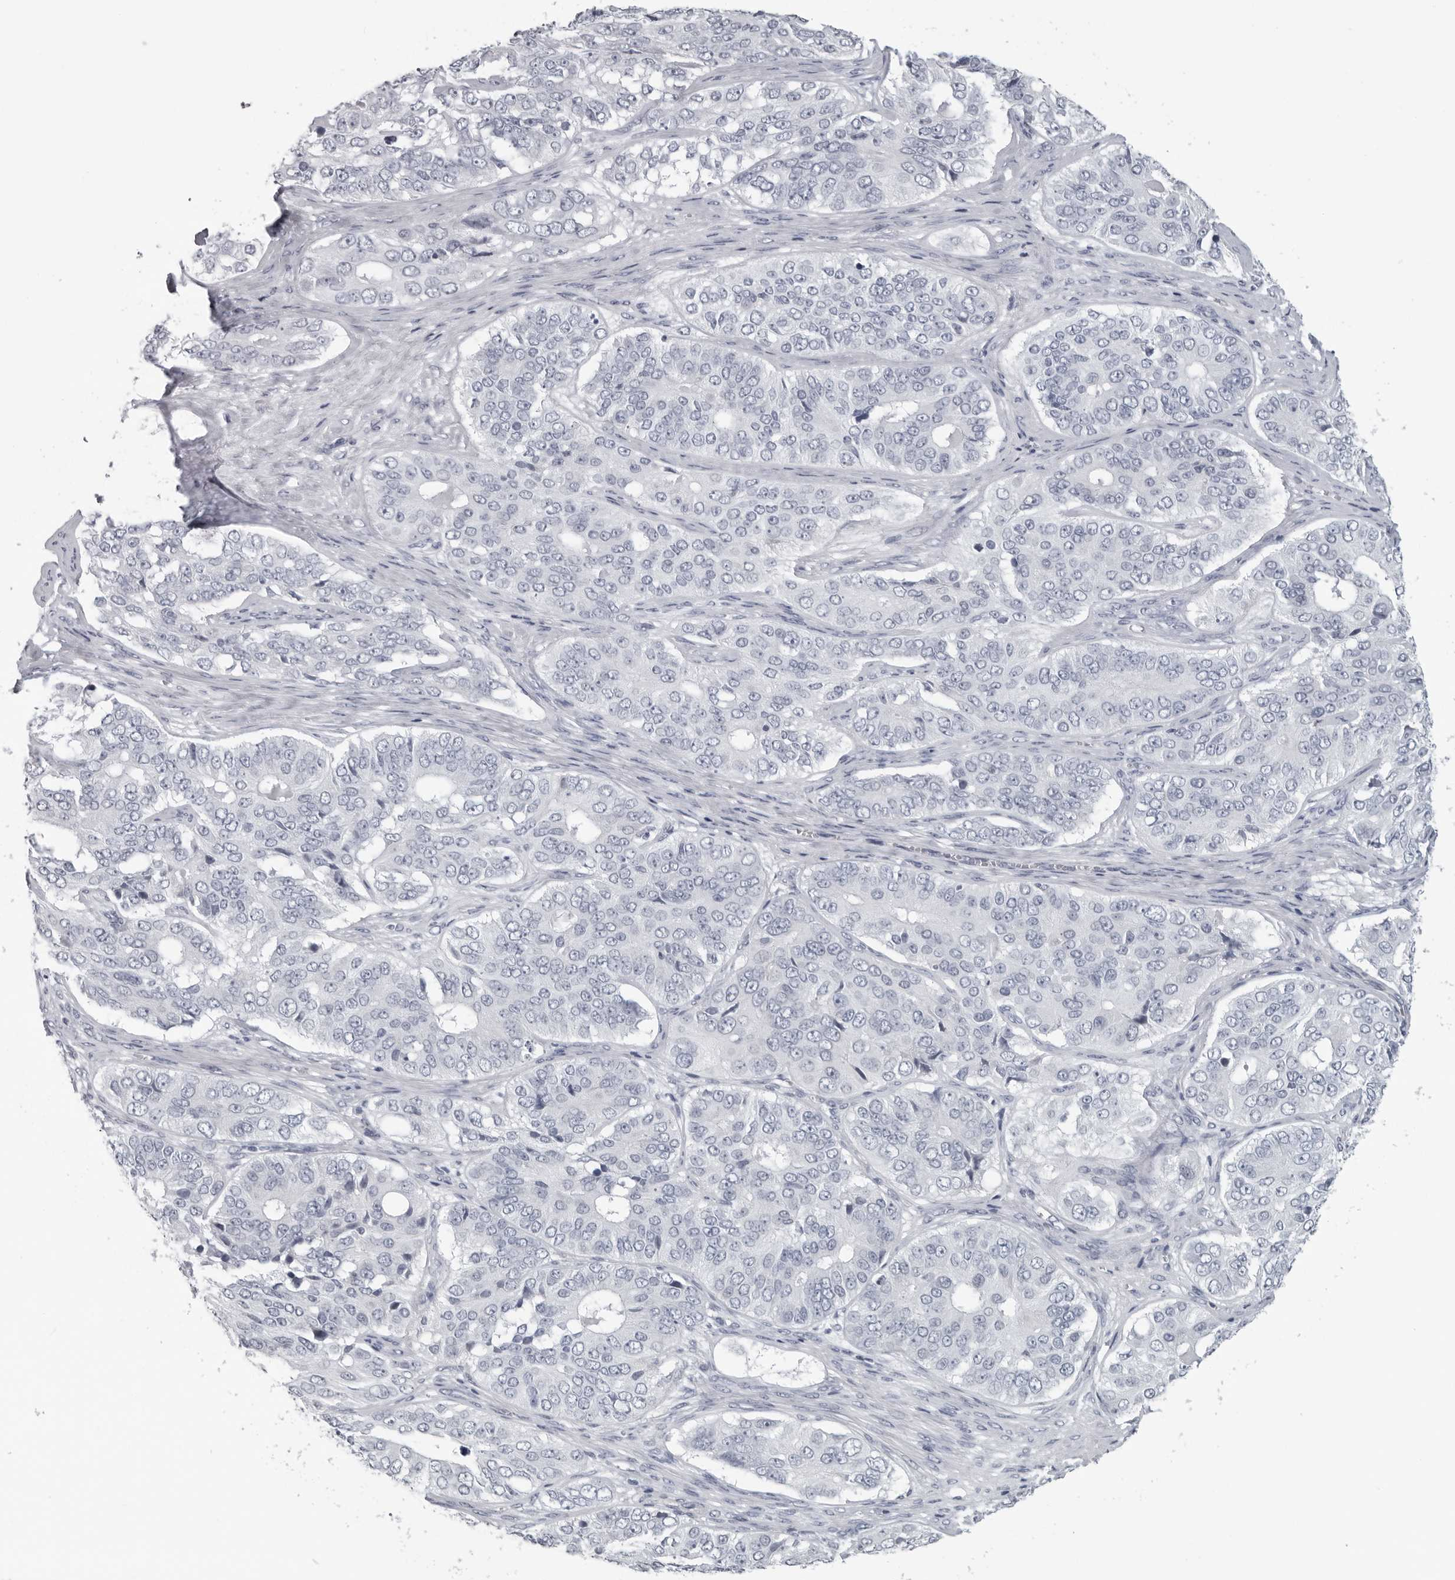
{"staining": {"intensity": "negative", "quantity": "none", "location": "none"}, "tissue": "ovarian cancer", "cell_type": "Tumor cells", "image_type": "cancer", "snomed": [{"axis": "morphology", "description": "Carcinoma, endometroid"}, {"axis": "topography", "description": "Ovary"}], "caption": "Protein analysis of ovarian endometroid carcinoma displays no significant staining in tumor cells.", "gene": "OPLAH", "patient": {"sex": "female", "age": 51}}